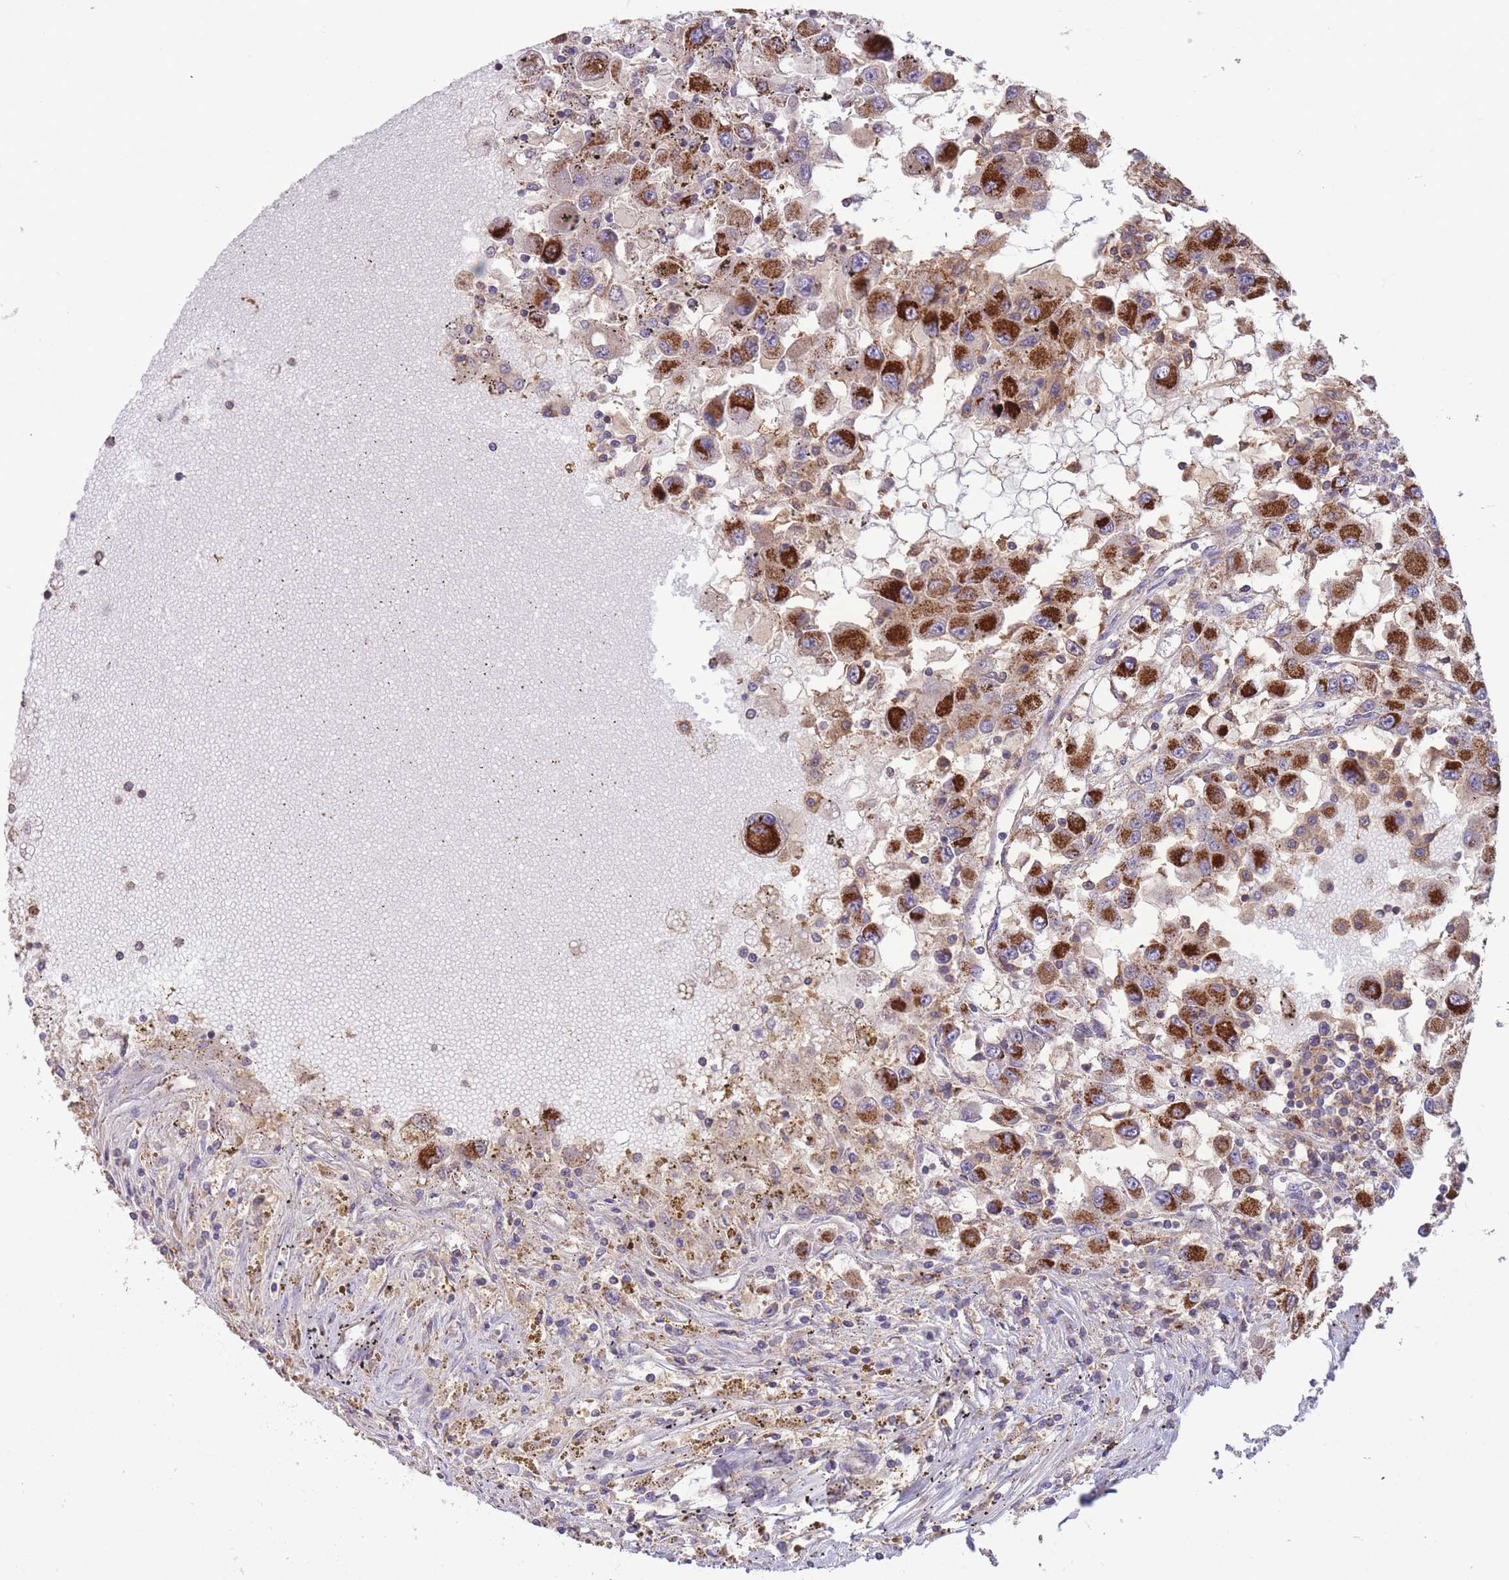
{"staining": {"intensity": "strong", "quantity": ">75%", "location": "cytoplasmic/membranous"}, "tissue": "renal cancer", "cell_type": "Tumor cells", "image_type": "cancer", "snomed": [{"axis": "morphology", "description": "Adenocarcinoma, NOS"}, {"axis": "topography", "description": "Kidney"}], "caption": "DAB (3,3'-diaminobenzidine) immunohistochemical staining of human adenocarcinoma (renal) exhibits strong cytoplasmic/membranous protein expression in about >75% of tumor cells. (DAB IHC with brightfield microscopy, high magnification).", "gene": "SLC25A42", "patient": {"sex": "female", "age": 67}}